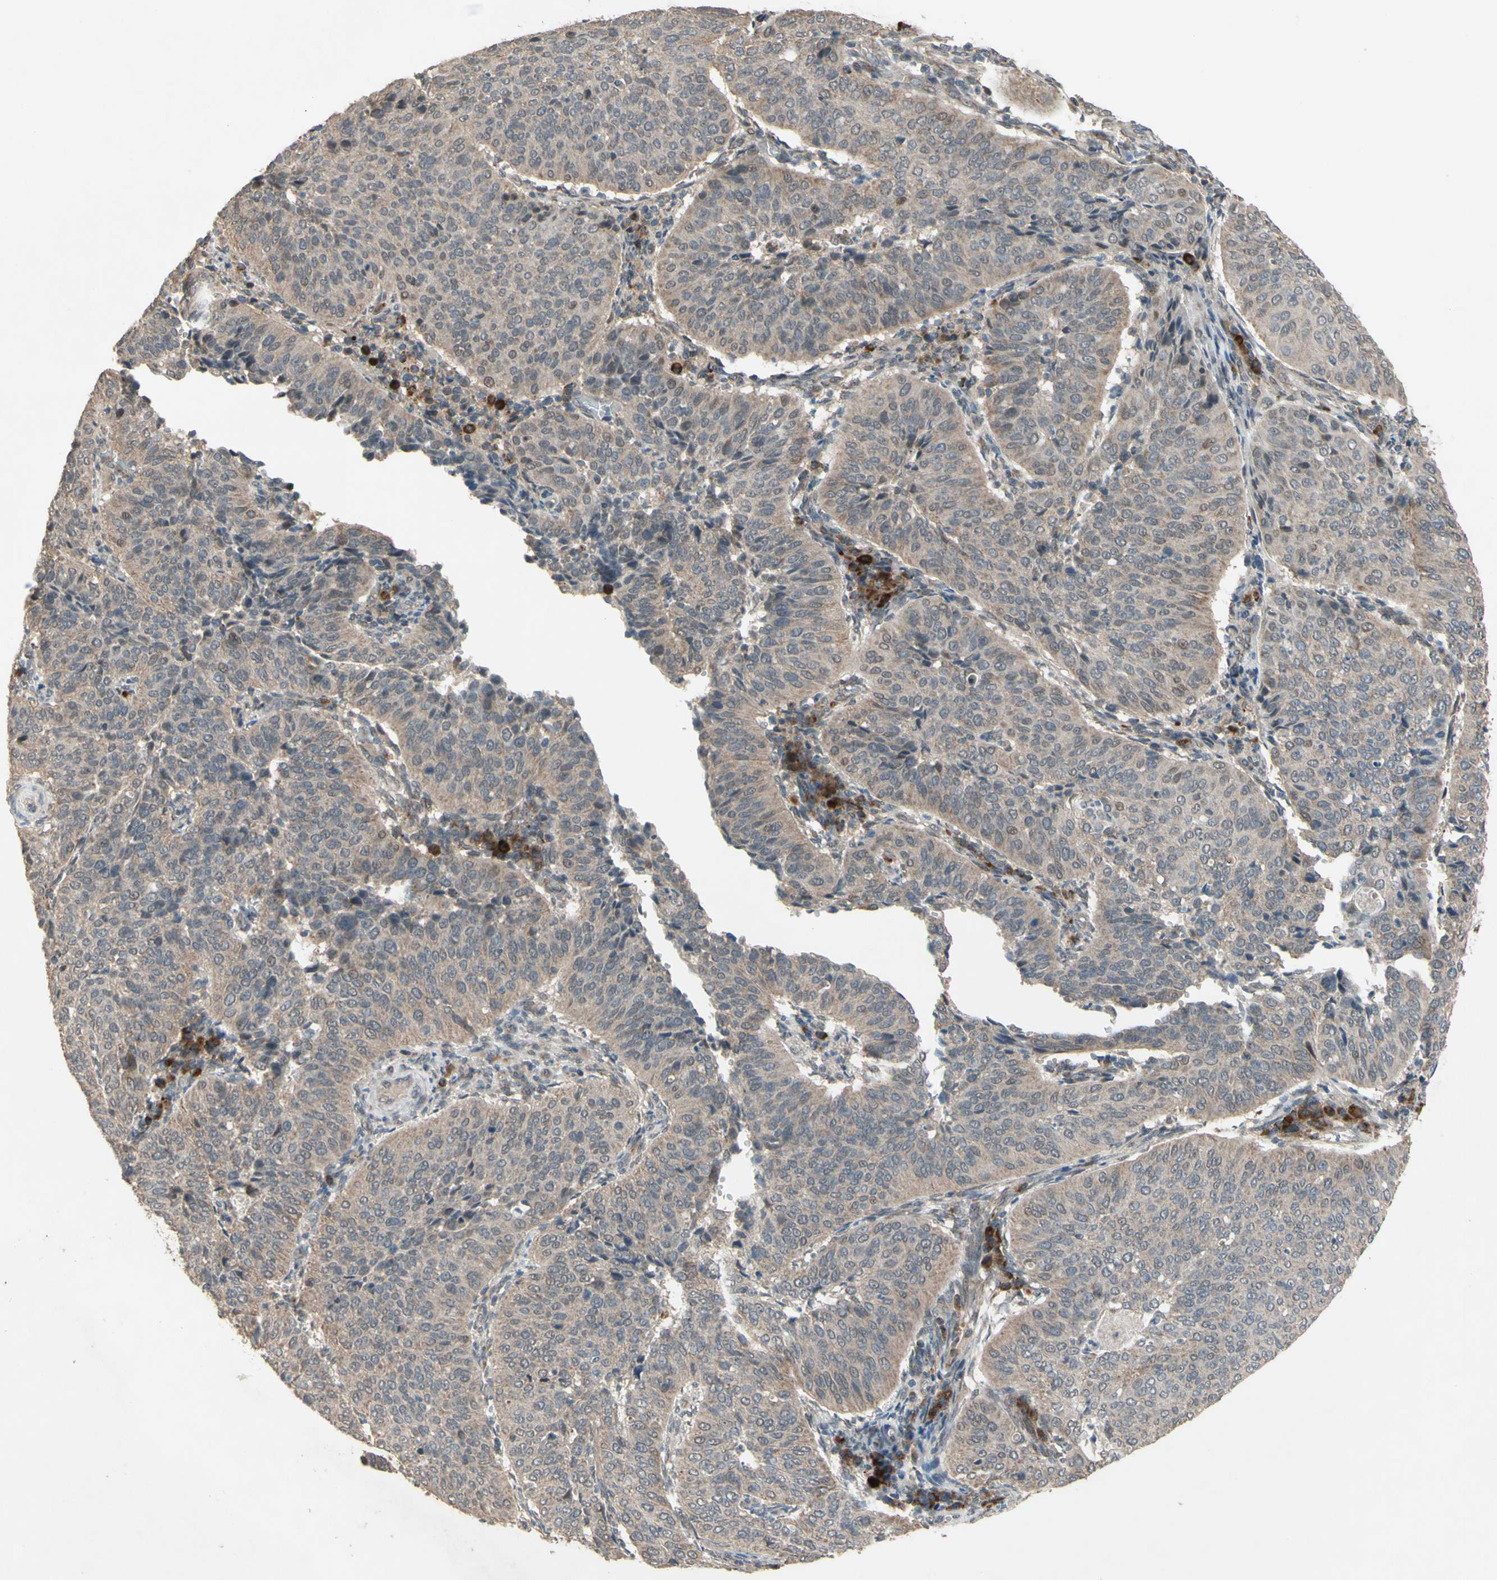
{"staining": {"intensity": "weak", "quantity": ">75%", "location": "cytoplasmic/membranous"}, "tissue": "cervical cancer", "cell_type": "Tumor cells", "image_type": "cancer", "snomed": [{"axis": "morphology", "description": "Normal tissue, NOS"}, {"axis": "morphology", "description": "Squamous cell carcinoma, NOS"}, {"axis": "topography", "description": "Cervix"}], "caption": "The immunohistochemical stain highlights weak cytoplasmic/membranous staining in tumor cells of cervical cancer (squamous cell carcinoma) tissue. (brown staining indicates protein expression, while blue staining denotes nuclei).", "gene": "CD164", "patient": {"sex": "female", "age": 39}}